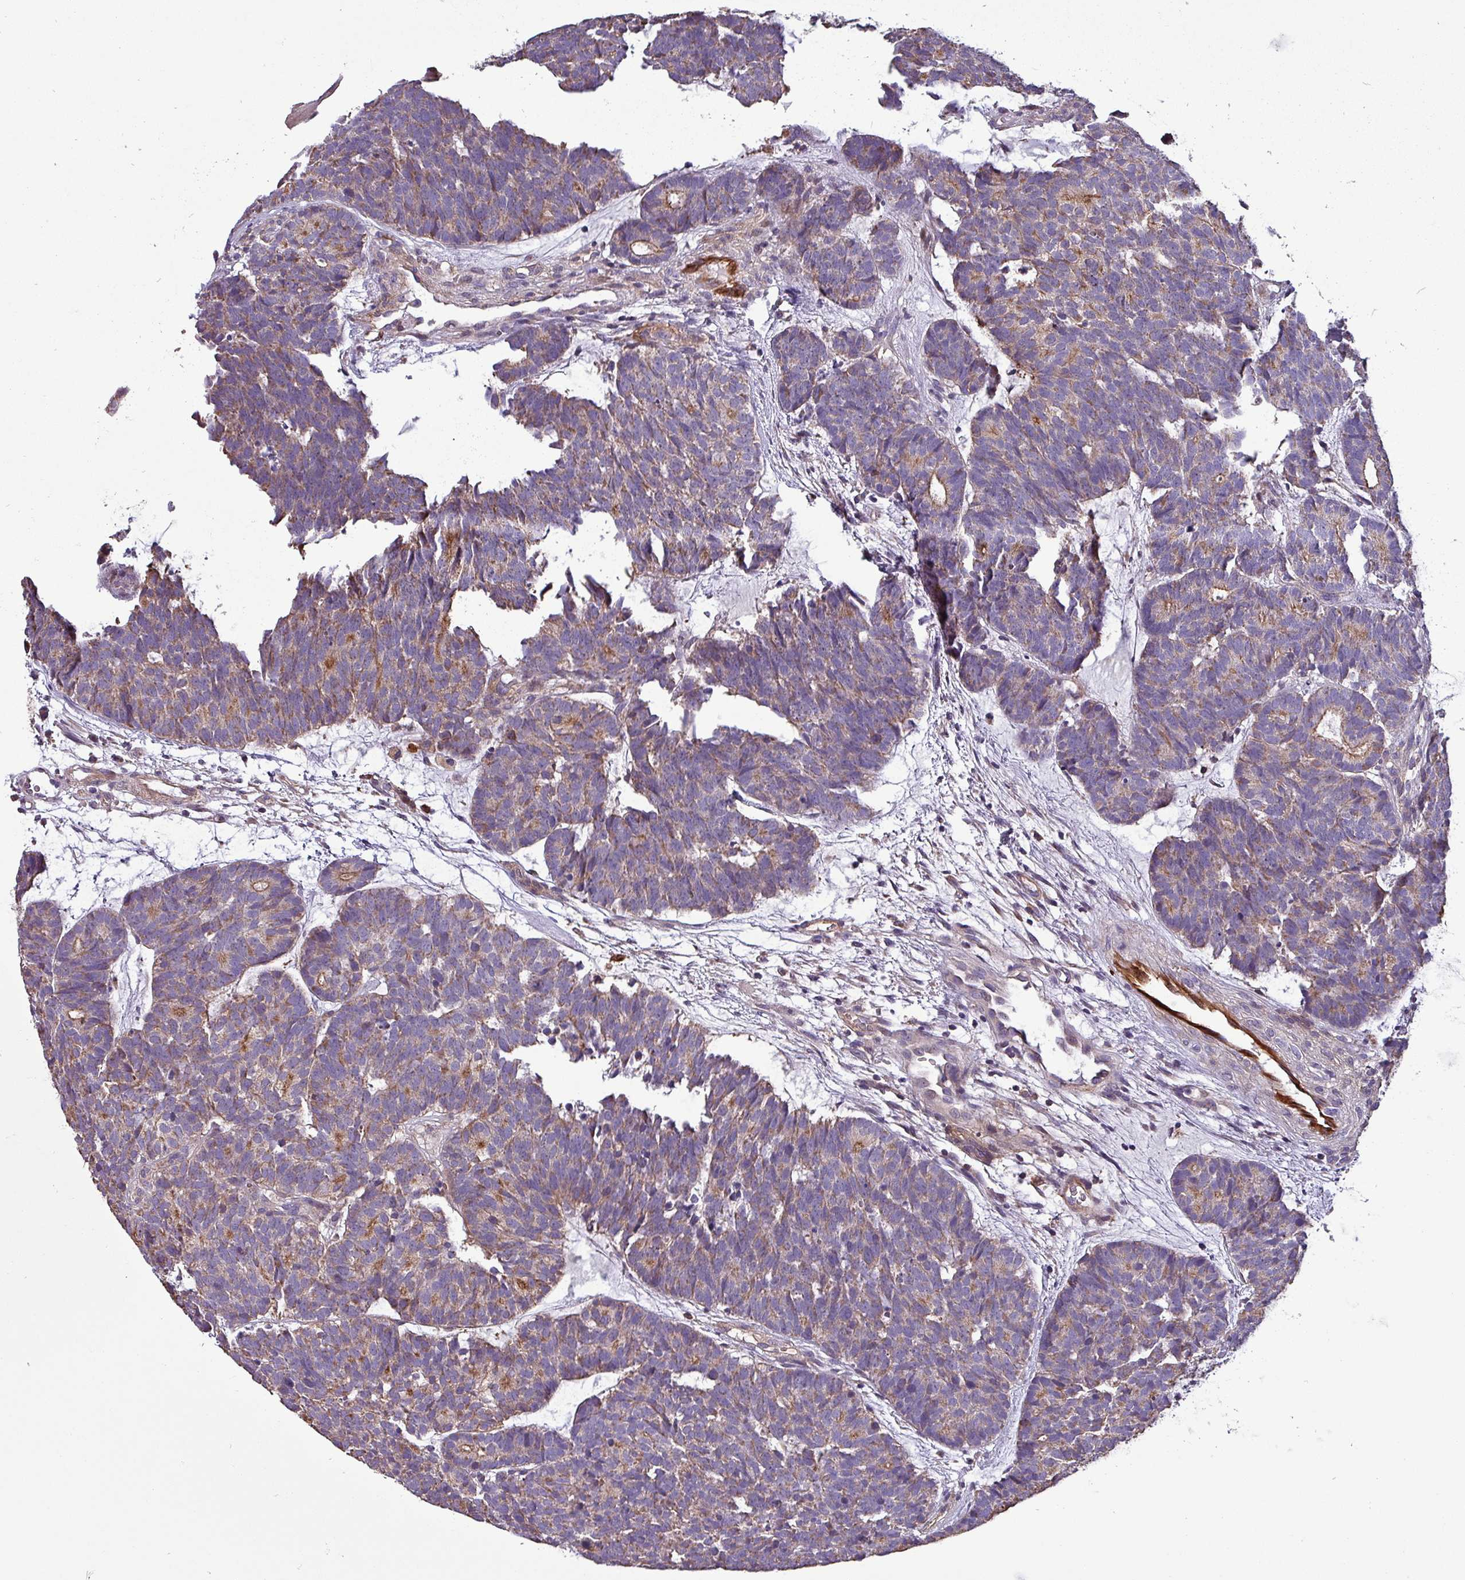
{"staining": {"intensity": "moderate", "quantity": "<25%", "location": "cytoplasmic/membranous"}, "tissue": "head and neck cancer", "cell_type": "Tumor cells", "image_type": "cancer", "snomed": [{"axis": "morphology", "description": "Adenocarcinoma, NOS"}, {"axis": "topography", "description": "Head-Neck"}], "caption": "Tumor cells reveal low levels of moderate cytoplasmic/membranous positivity in about <25% of cells in adenocarcinoma (head and neck).", "gene": "SCIN", "patient": {"sex": "female", "age": 81}}